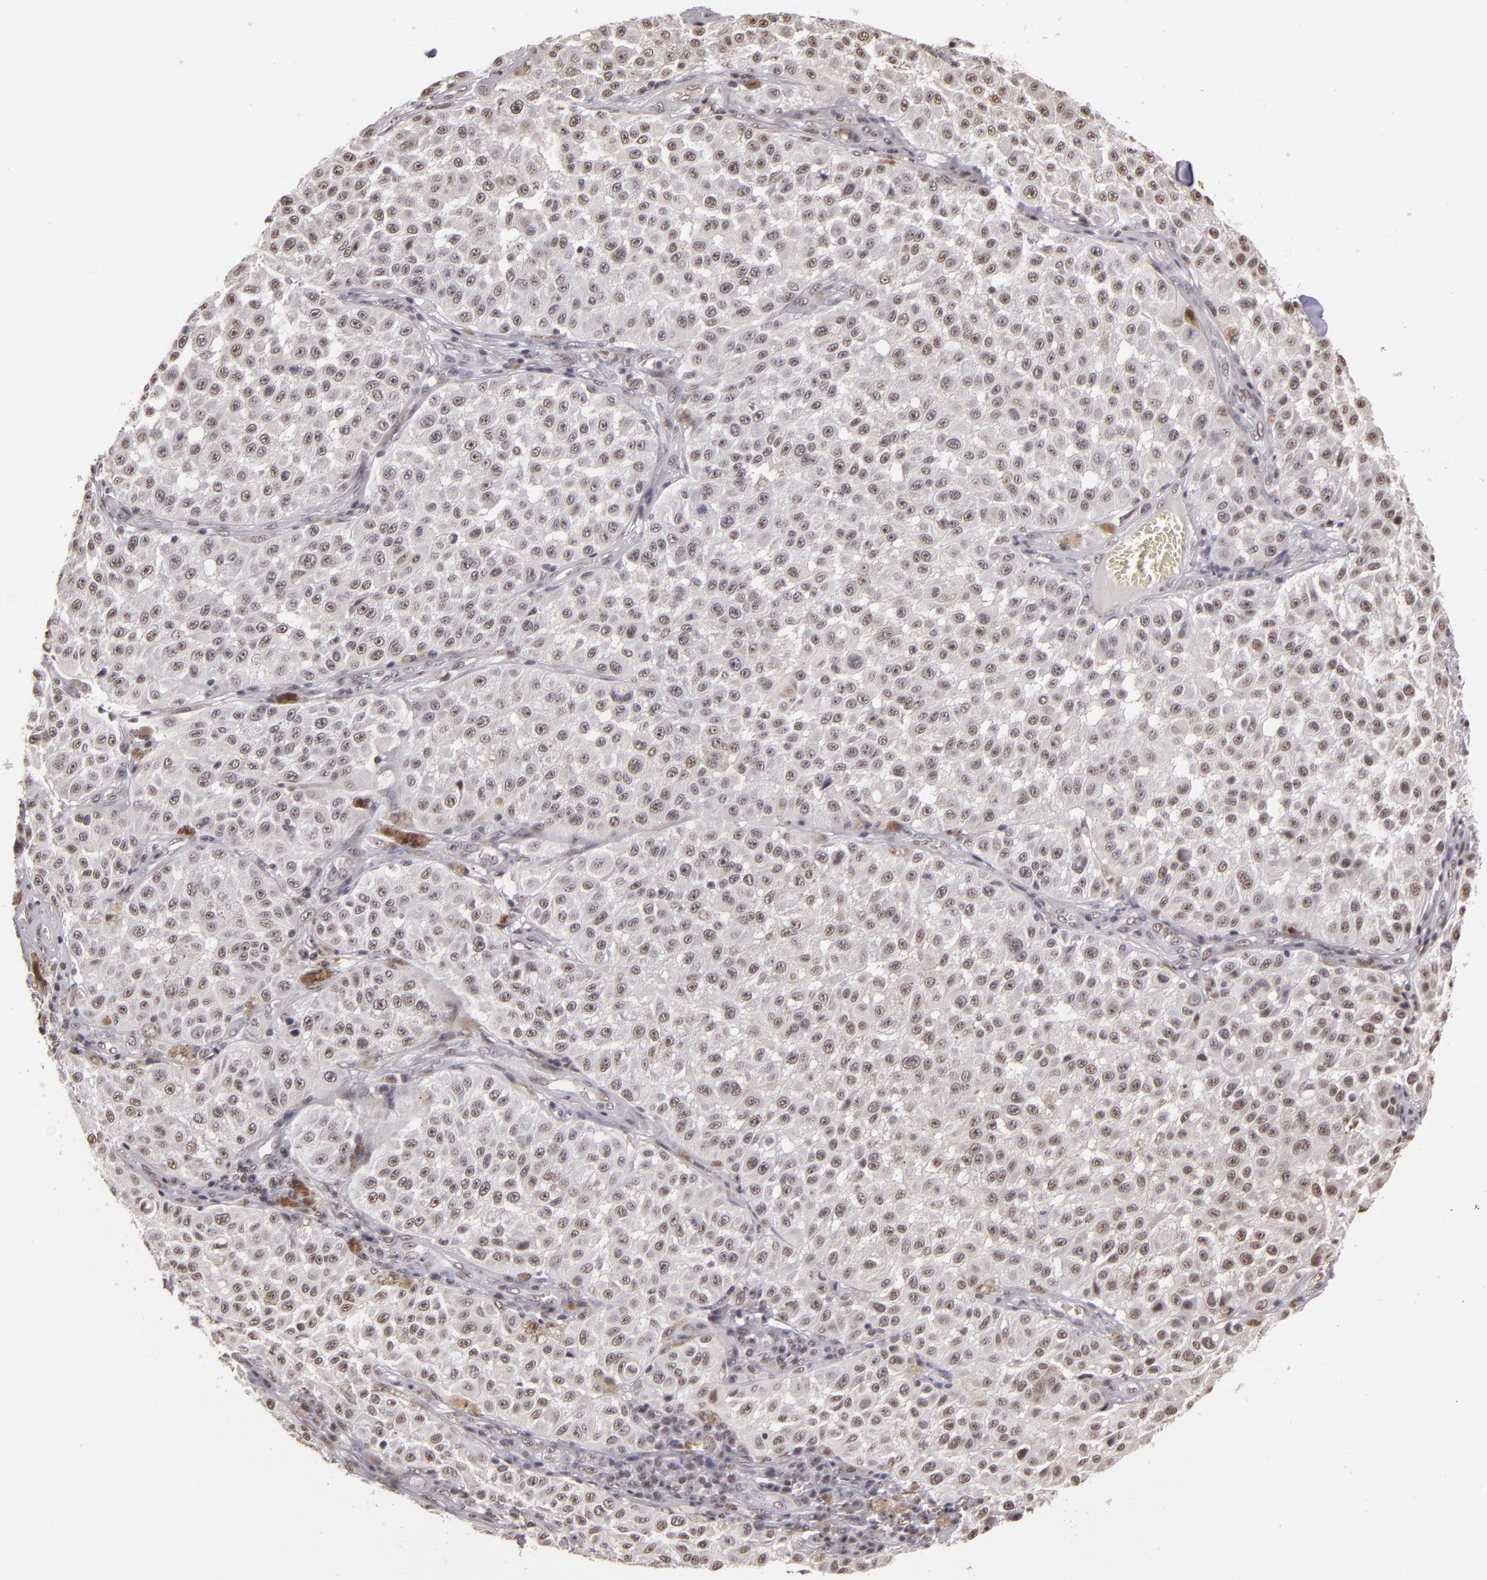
{"staining": {"intensity": "weak", "quantity": "<25%", "location": "nuclear"}, "tissue": "melanoma", "cell_type": "Tumor cells", "image_type": "cancer", "snomed": [{"axis": "morphology", "description": "Malignant melanoma, NOS"}, {"axis": "topography", "description": "Skin"}], "caption": "Tumor cells show no significant expression in malignant melanoma.", "gene": "INTS6", "patient": {"sex": "female", "age": 64}}